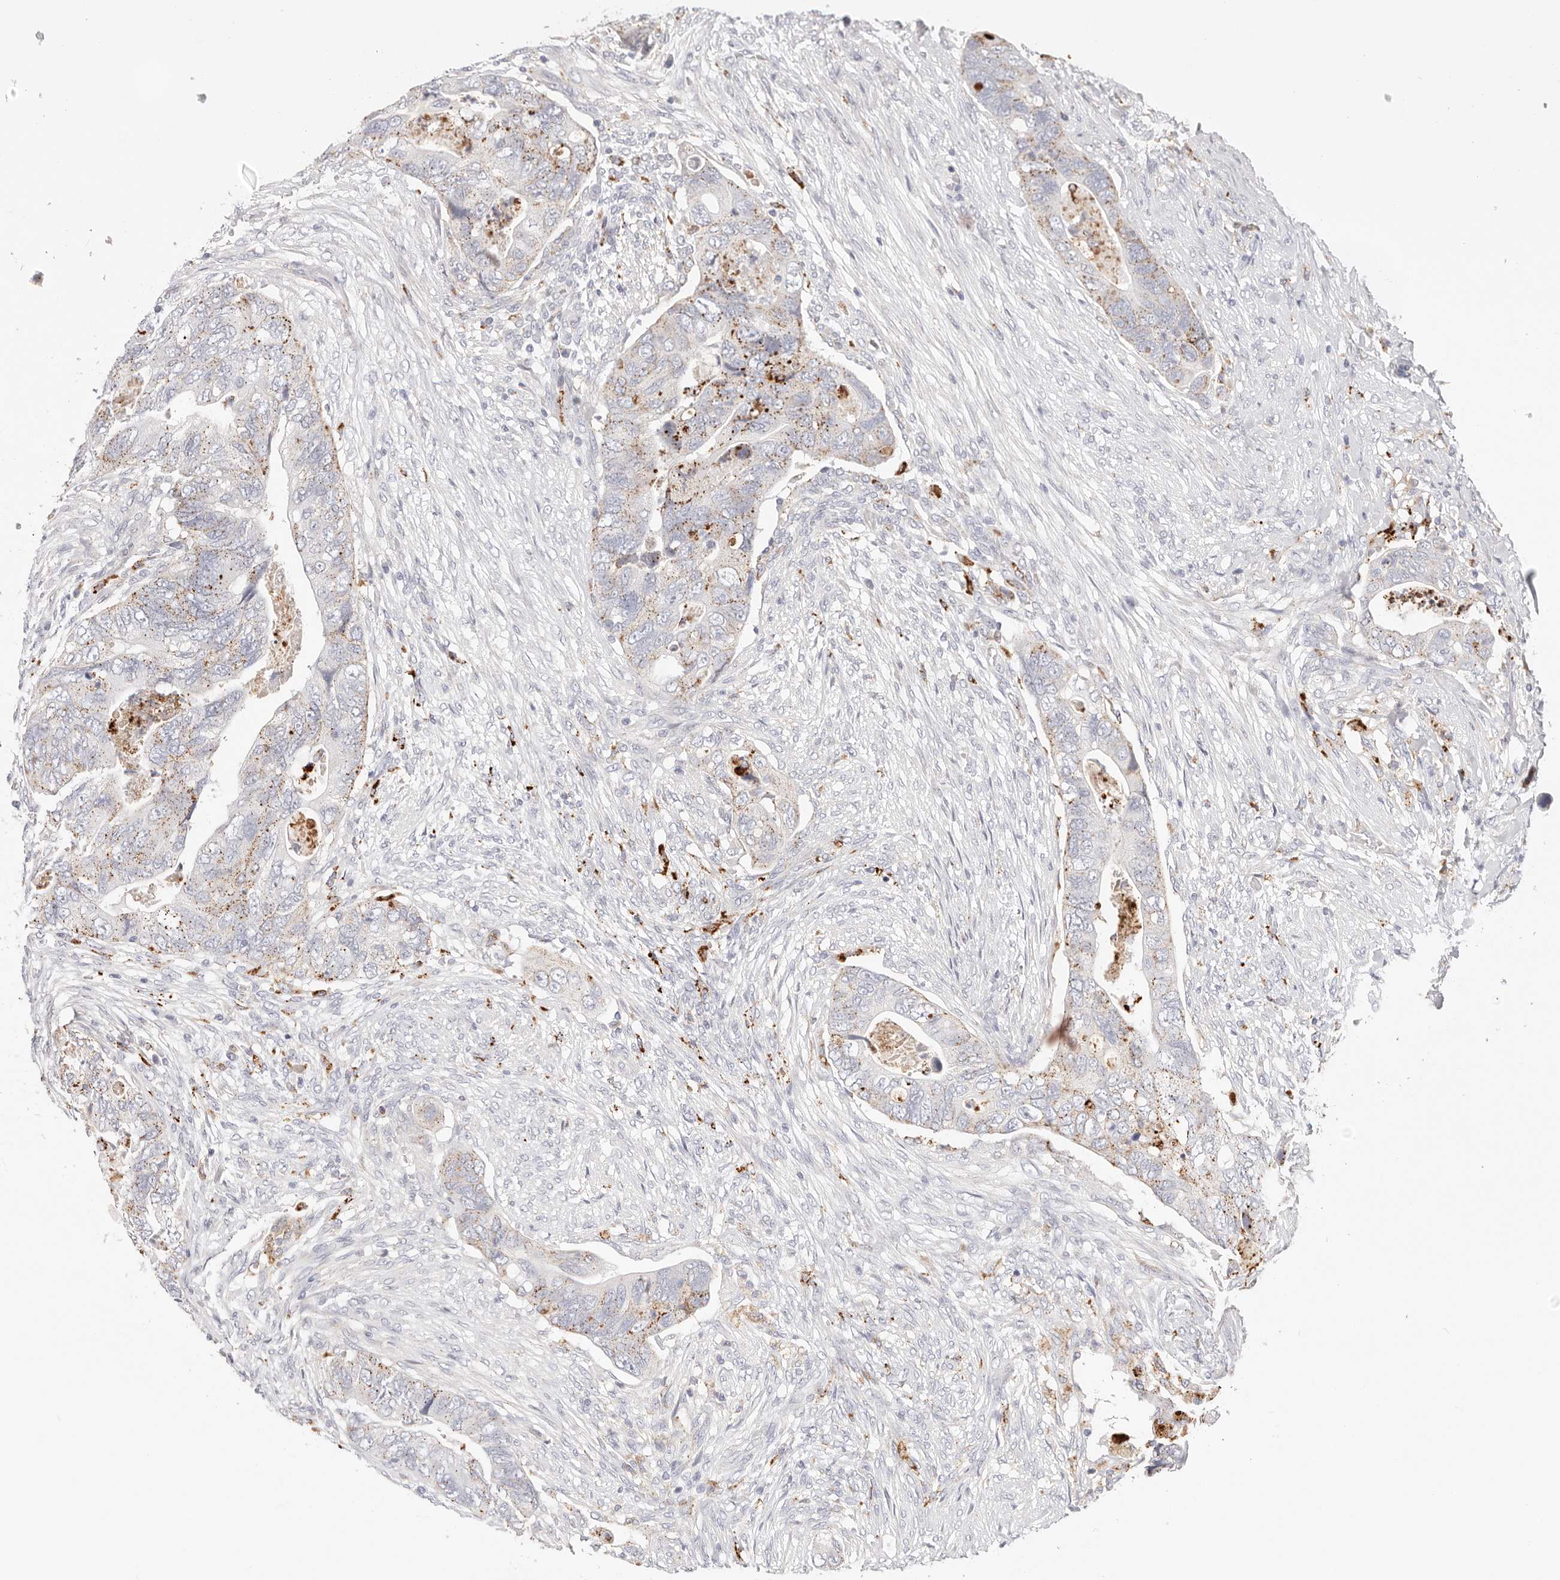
{"staining": {"intensity": "strong", "quantity": "<25%", "location": "cytoplasmic/membranous"}, "tissue": "colorectal cancer", "cell_type": "Tumor cells", "image_type": "cancer", "snomed": [{"axis": "morphology", "description": "Adenocarcinoma, NOS"}, {"axis": "topography", "description": "Rectum"}], "caption": "Immunohistochemical staining of human colorectal cancer reveals medium levels of strong cytoplasmic/membranous protein staining in about <25% of tumor cells. (DAB (3,3'-diaminobenzidine) IHC with brightfield microscopy, high magnification).", "gene": "STKLD1", "patient": {"sex": "male", "age": 63}}